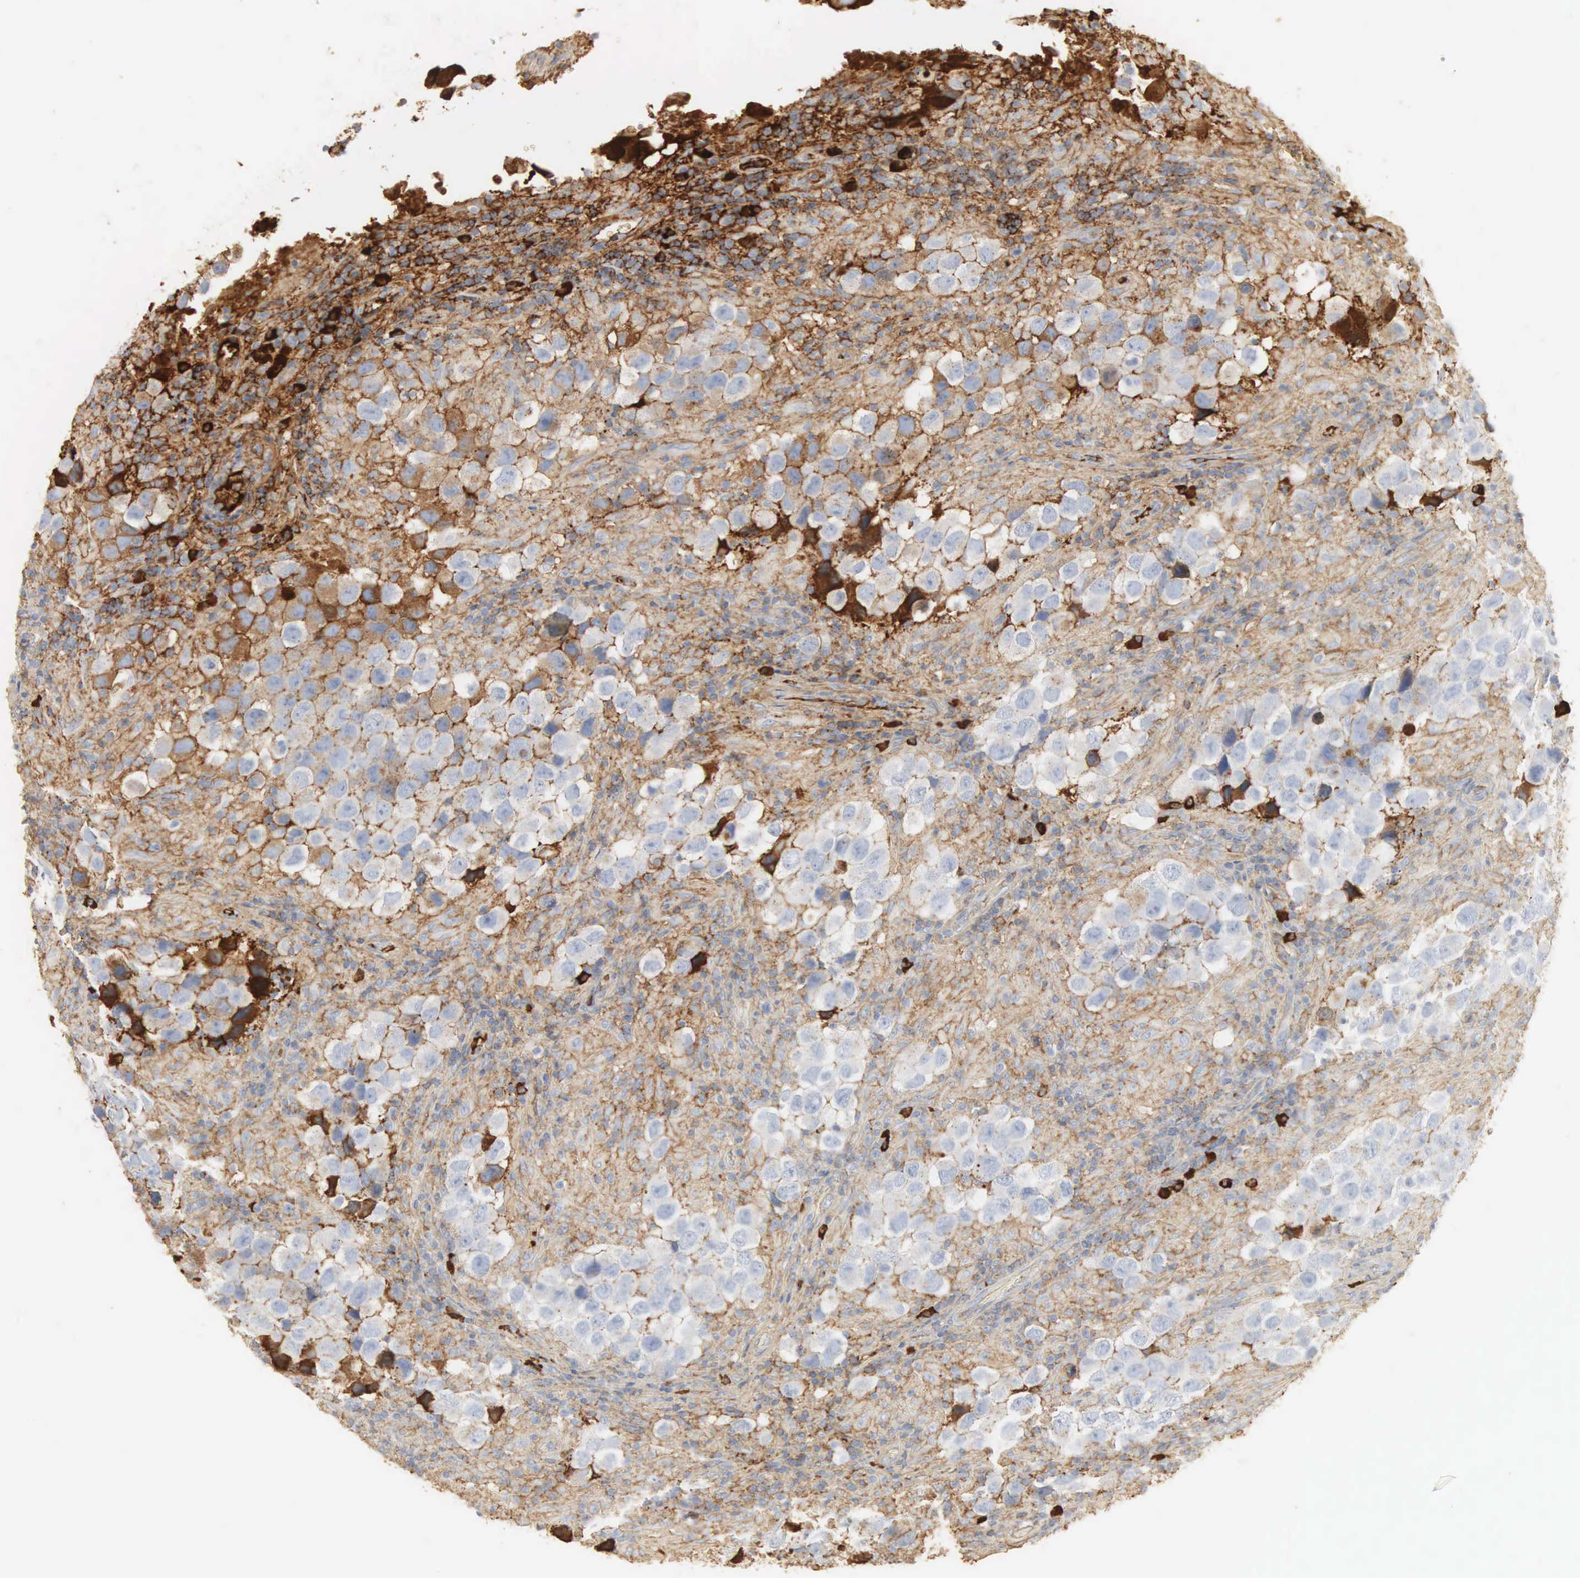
{"staining": {"intensity": "weak", "quantity": "25%-75%", "location": "cytoplasmic/membranous"}, "tissue": "testis cancer", "cell_type": "Tumor cells", "image_type": "cancer", "snomed": [{"axis": "morphology", "description": "Carcinoma, Embryonal, NOS"}, {"axis": "topography", "description": "Testis"}], "caption": "Immunohistochemistry (IHC) image of testis embryonal carcinoma stained for a protein (brown), which shows low levels of weak cytoplasmic/membranous positivity in about 25%-75% of tumor cells.", "gene": "IGLC3", "patient": {"sex": "male", "age": 21}}